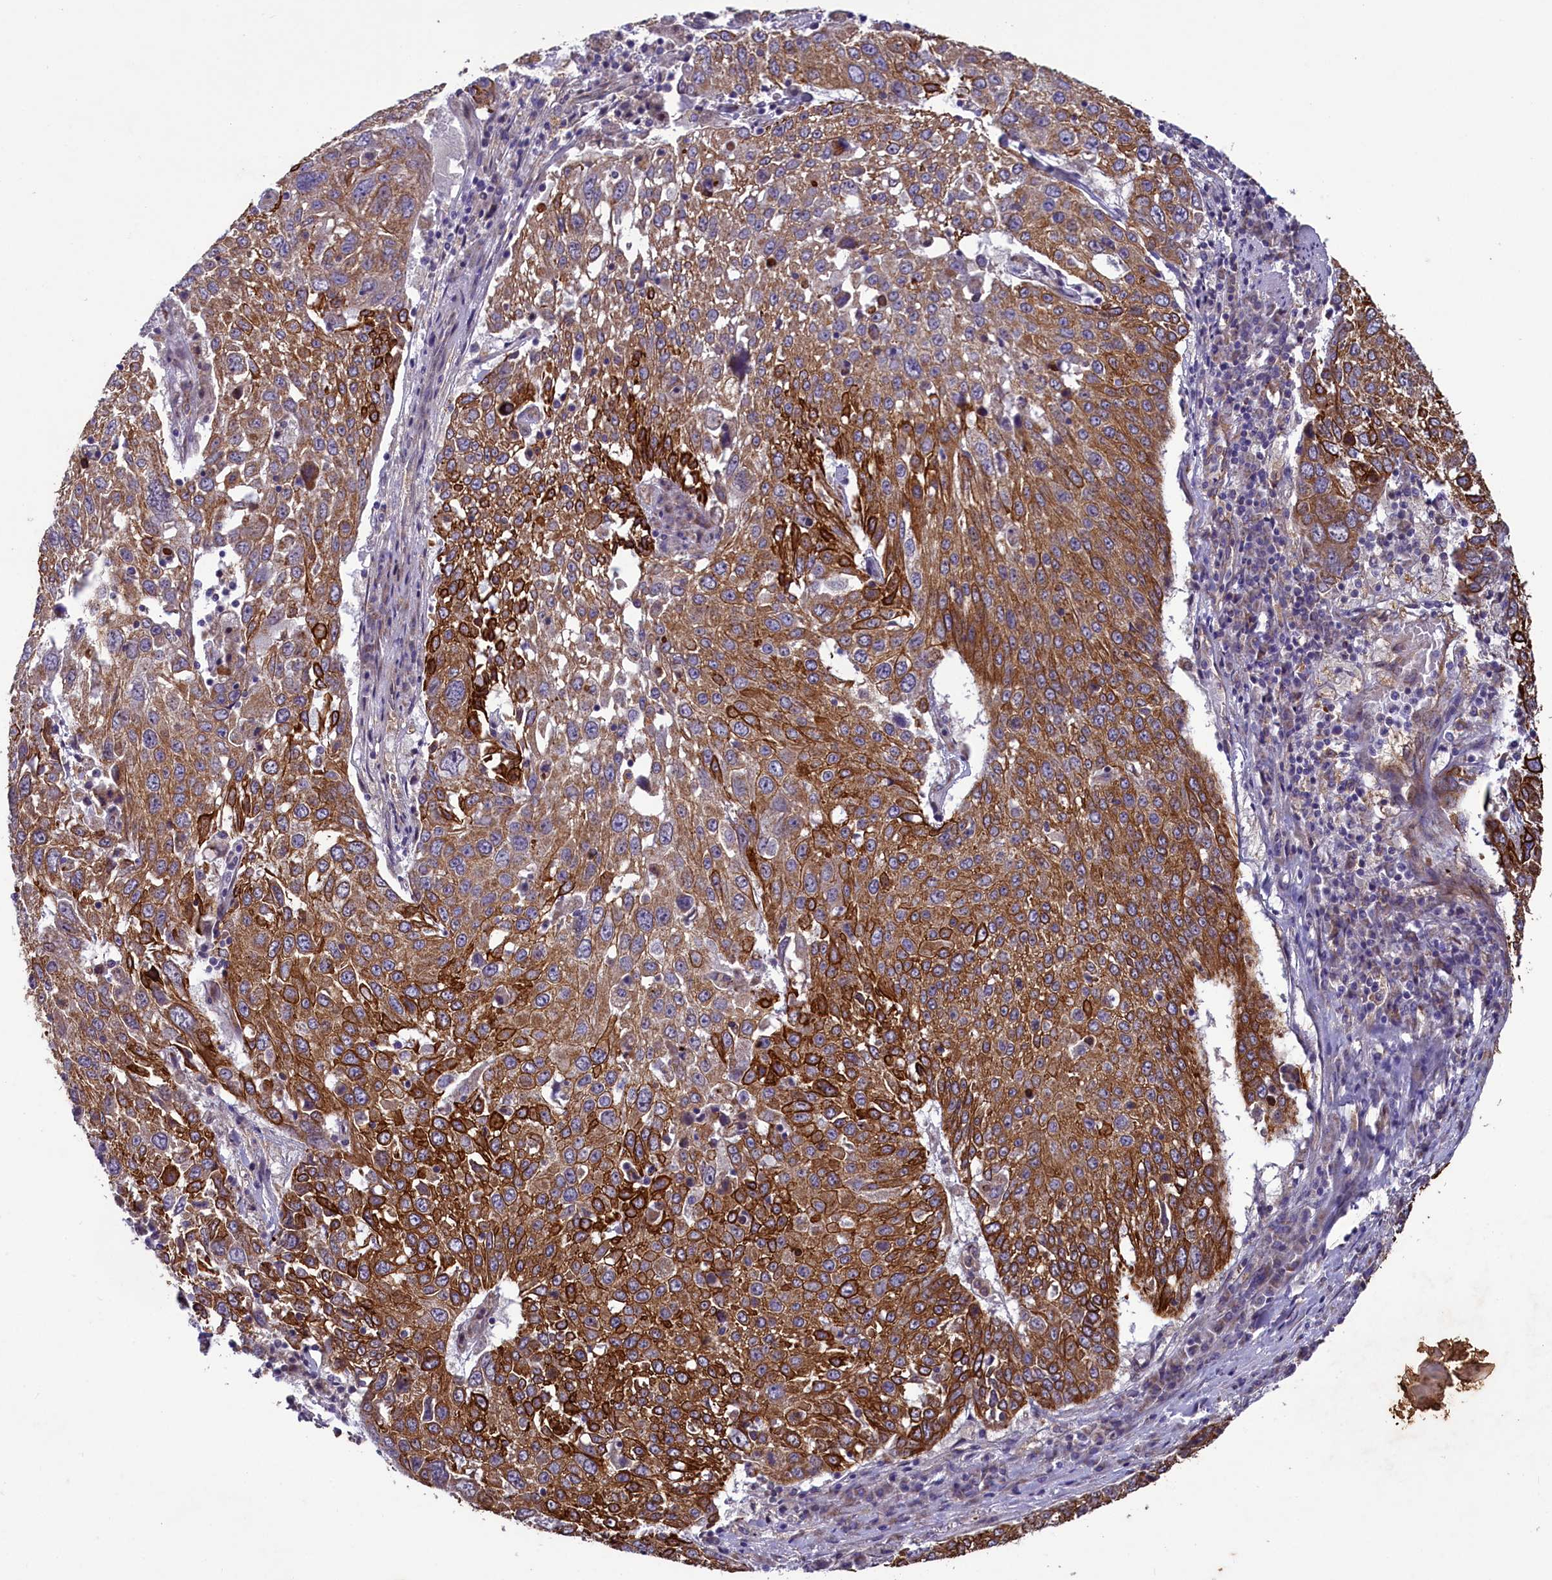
{"staining": {"intensity": "strong", "quantity": ">75%", "location": "cytoplasmic/membranous"}, "tissue": "lung cancer", "cell_type": "Tumor cells", "image_type": "cancer", "snomed": [{"axis": "morphology", "description": "Squamous cell carcinoma, NOS"}, {"axis": "topography", "description": "Lung"}], "caption": "DAB (3,3'-diaminobenzidine) immunohistochemical staining of lung cancer demonstrates strong cytoplasmic/membranous protein staining in approximately >75% of tumor cells.", "gene": "ACAD8", "patient": {"sex": "male", "age": 65}}